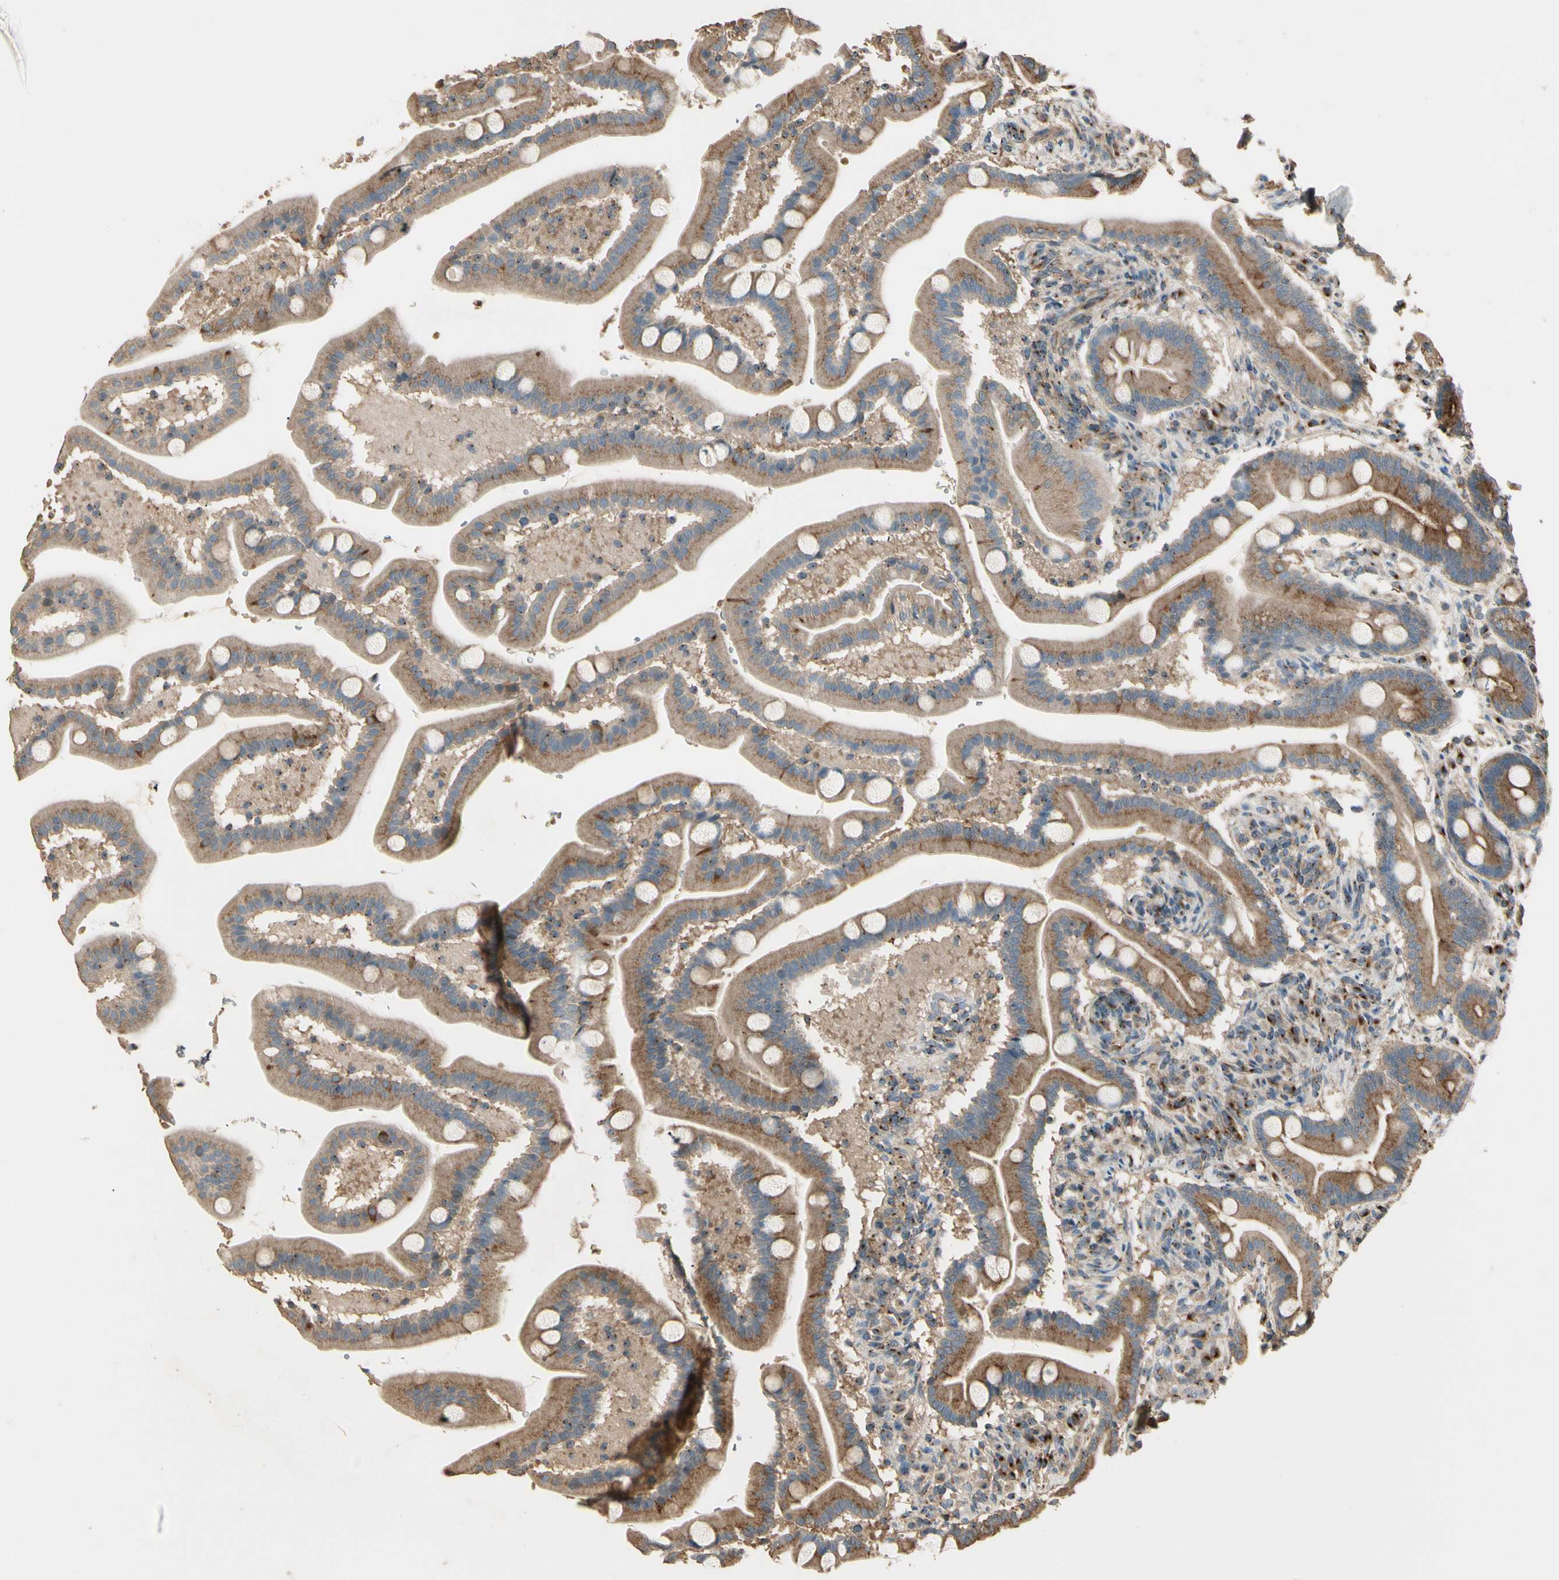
{"staining": {"intensity": "moderate", "quantity": ">75%", "location": "cytoplasmic/membranous"}, "tissue": "duodenum", "cell_type": "Glandular cells", "image_type": "normal", "snomed": [{"axis": "morphology", "description": "Normal tissue, NOS"}, {"axis": "topography", "description": "Duodenum"}], "caption": "Approximately >75% of glandular cells in unremarkable human duodenum show moderate cytoplasmic/membranous protein staining as visualized by brown immunohistochemical staining.", "gene": "AKAP9", "patient": {"sex": "male", "age": 54}}